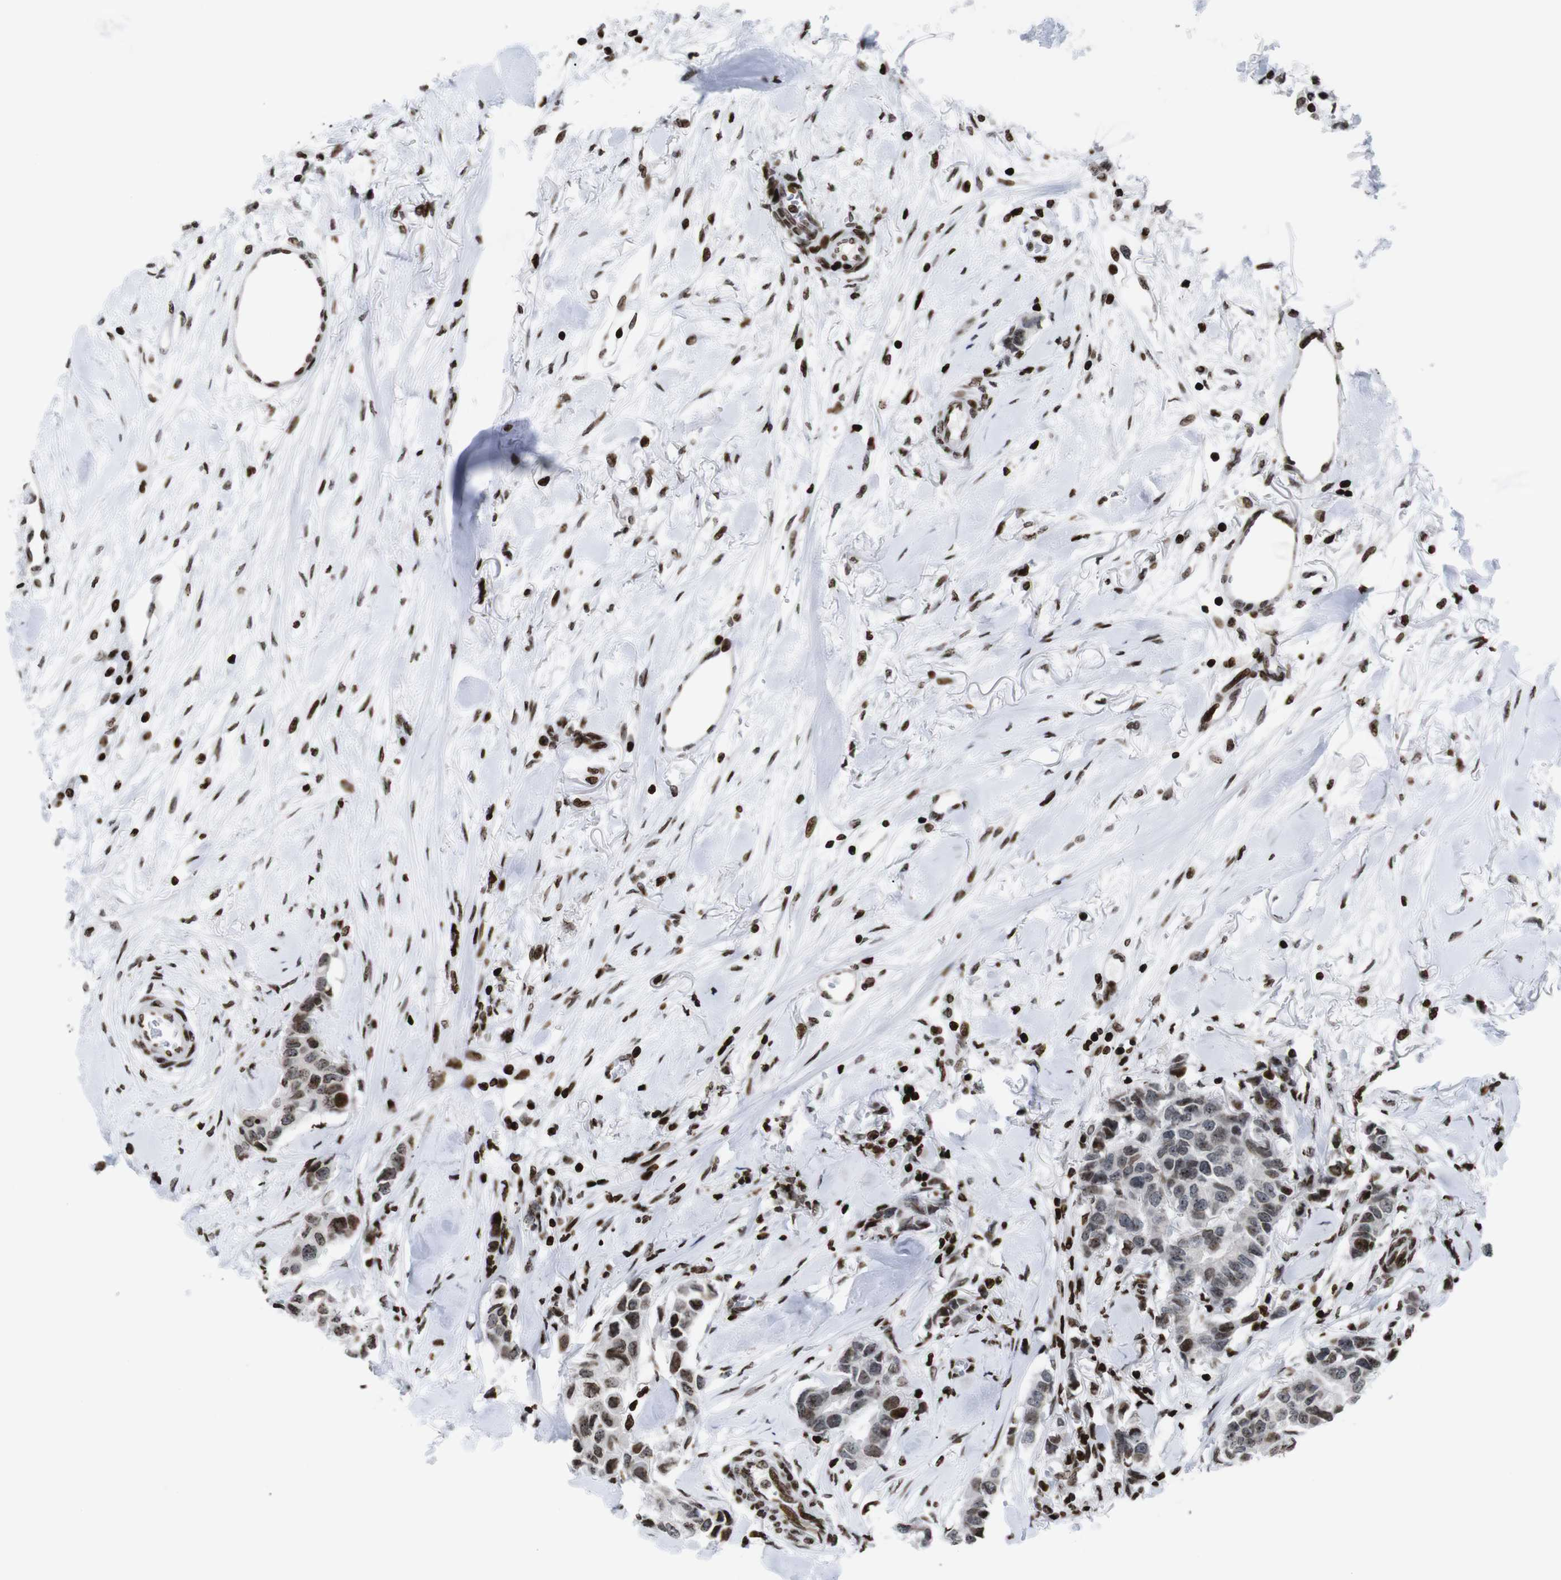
{"staining": {"intensity": "moderate", "quantity": ">75%", "location": "nuclear"}, "tissue": "breast cancer", "cell_type": "Tumor cells", "image_type": "cancer", "snomed": [{"axis": "morphology", "description": "Duct carcinoma"}, {"axis": "topography", "description": "Breast"}], "caption": "This histopathology image reveals immunohistochemistry (IHC) staining of human breast intraductal carcinoma, with medium moderate nuclear expression in about >75% of tumor cells.", "gene": "H1-4", "patient": {"sex": "female", "age": 80}}